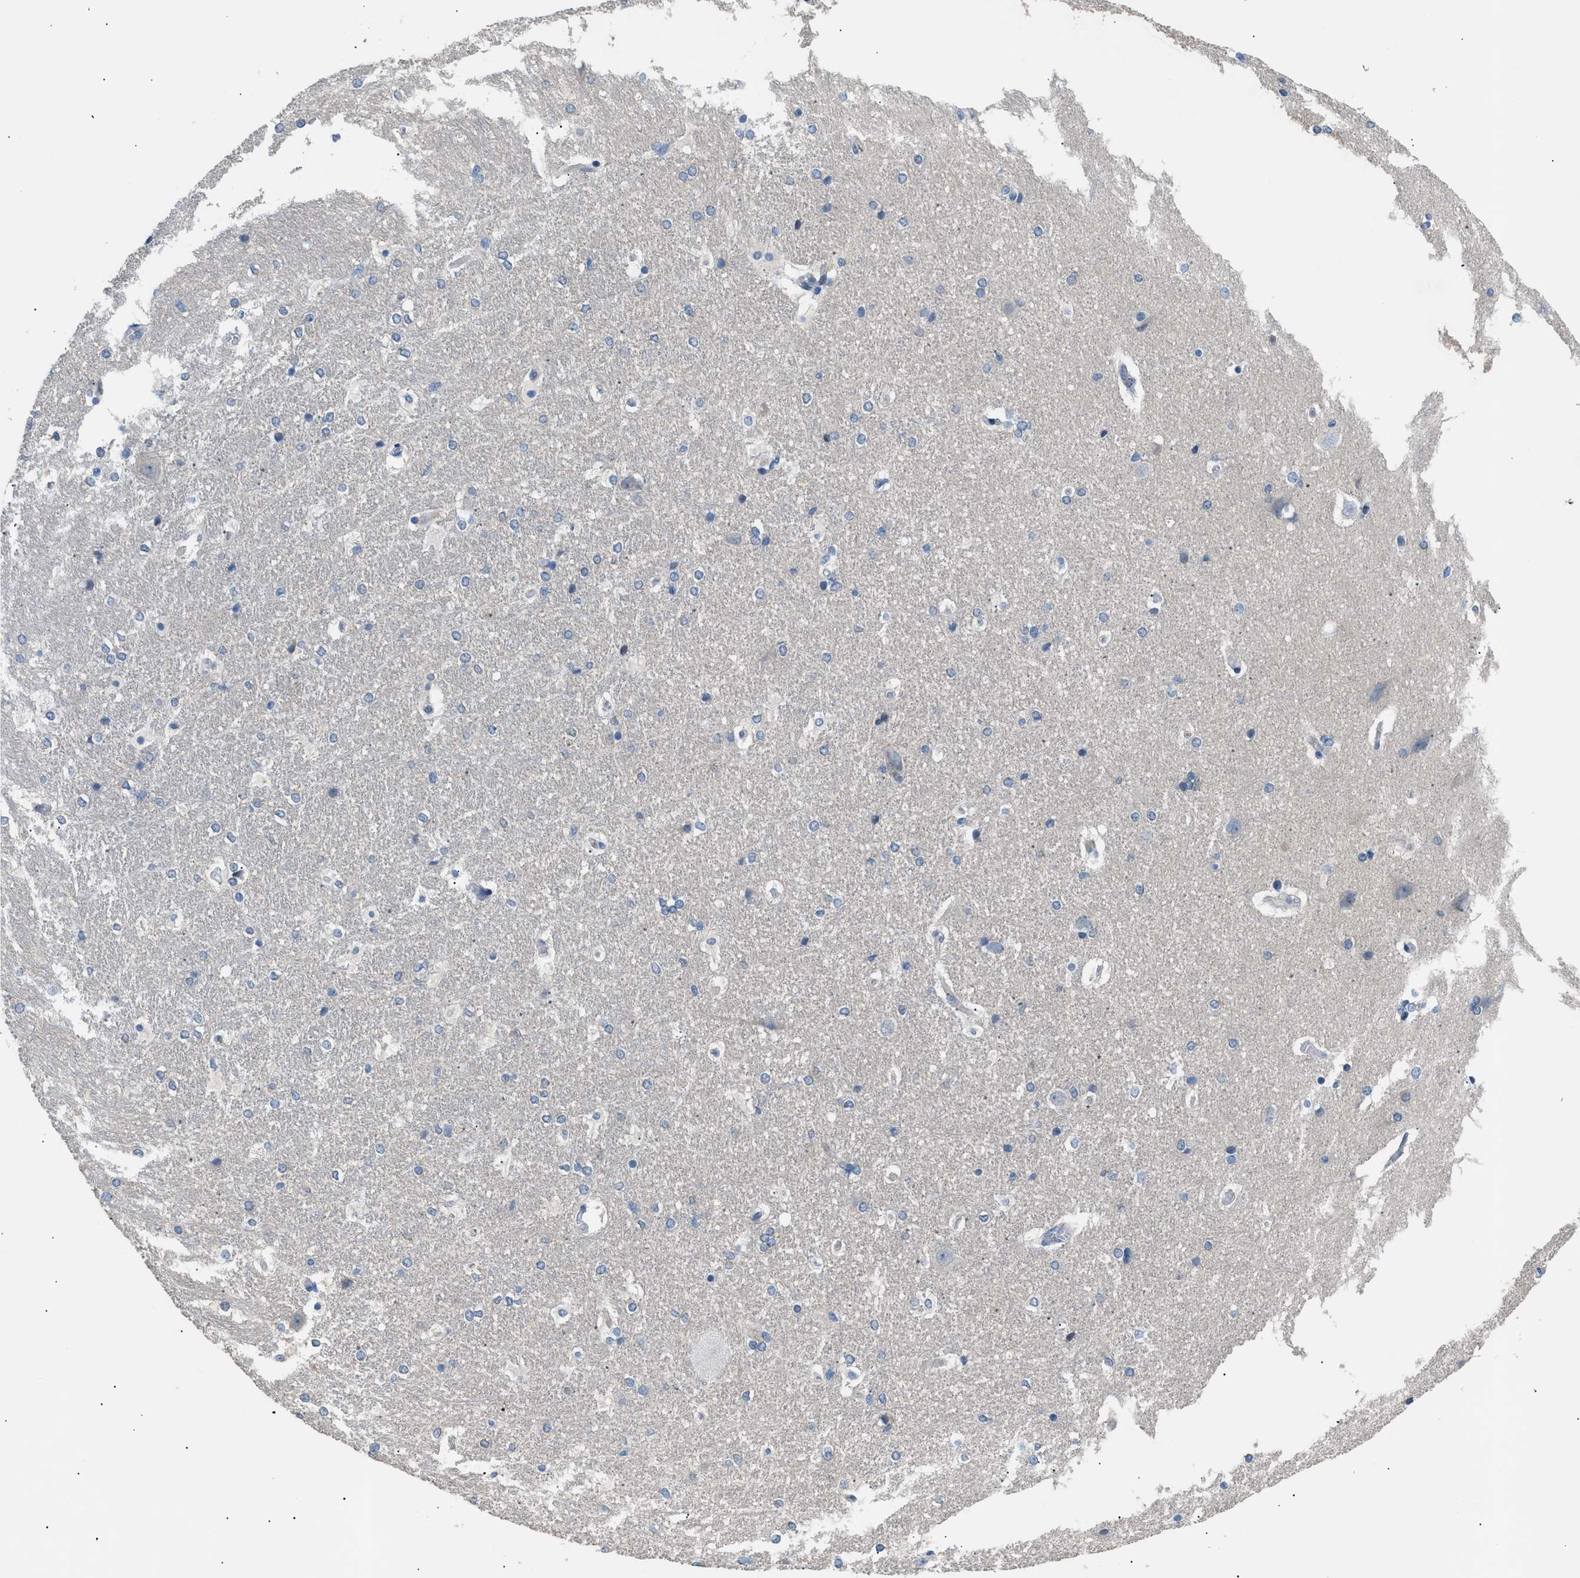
{"staining": {"intensity": "negative", "quantity": "none", "location": "none"}, "tissue": "hippocampus", "cell_type": "Glial cells", "image_type": "normal", "snomed": [{"axis": "morphology", "description": "Normal tissue, NOS"}, {"axis": "topography", "description": "Hippocampus"}], "caption": "Immunohistochemistry histopathology image of normal hippocampus: hippocampus stained with DAB exhibits no significant protein positivity in glial cells.", "gene": "ICA1", "patient": {"sex": "female", "age": 19}}